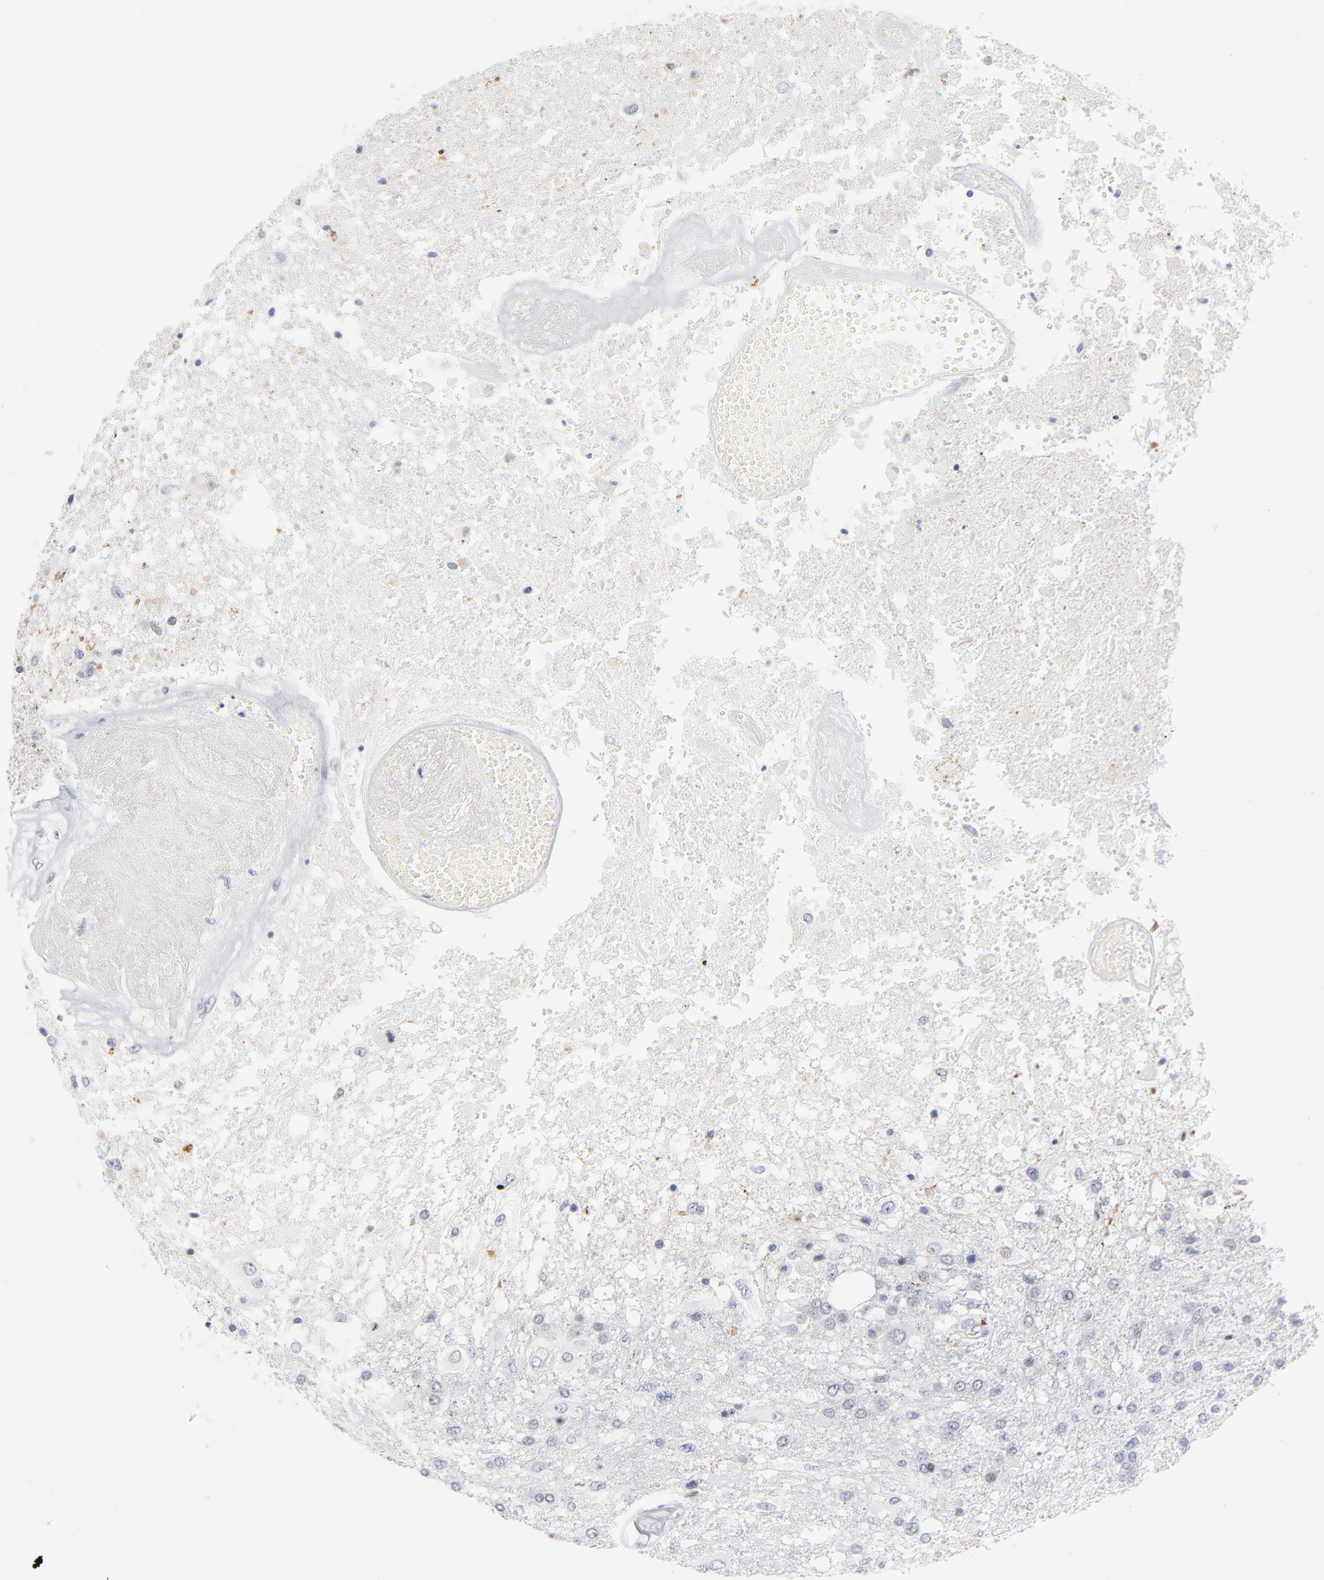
{"staining": {"intensity": "negative", "quantity": "none", "location": "none"}, "tissue": "glioma", "cell_type": "Tumor cells", "image_type": "cancer", "snomed": [{"axis": "morphology", "description": "Glioma, malignant, High grade"}, {"axis": "topography", "description": "Cerebral cortex"}], "caption": "Glioma was stained to show a protein in brown. There is no significant expression in tumor cells.", "gene": "KHNYN", "patient": {"sex": "male", "age": 79}}